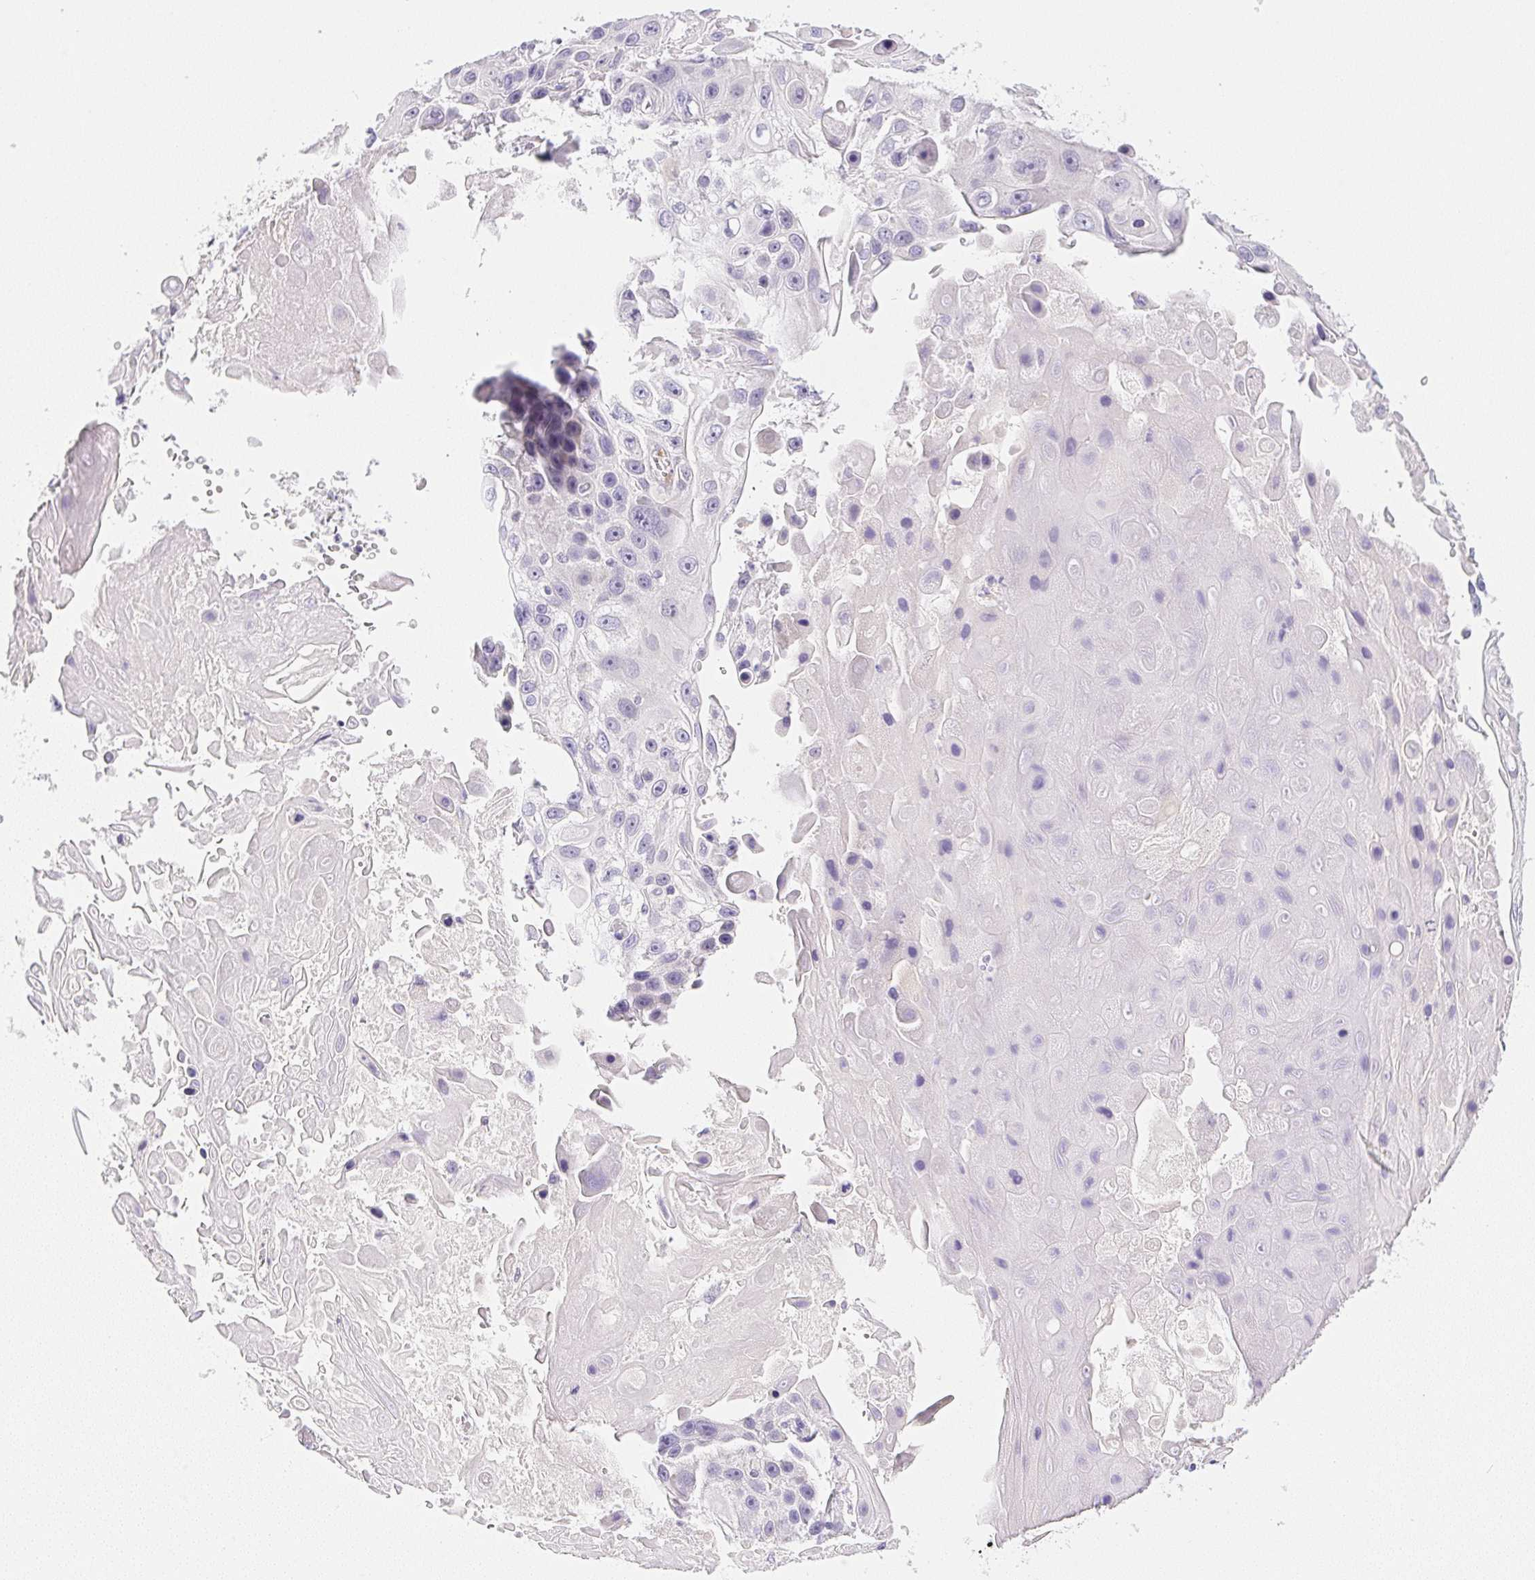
{"staining": {"intensity": "negative", "quantity": "none", "location": "none"}, "tissue": "skin cancer", "cell_type": "Tumor cells", "image_type": "cancer", "snomed": [{"axis": "morphology", "description": "Squamous cell carcinoma, NOS"}, {"axis": "topography", "description": "Skin"}], "caption": "DAB immunohistochemical staining of human skin cancer (squamous cell carcinoma) reveals no significant expression in tumor cells.", "gene": "SLC17A7", "patient": {"sex": "male", "age": 82}}